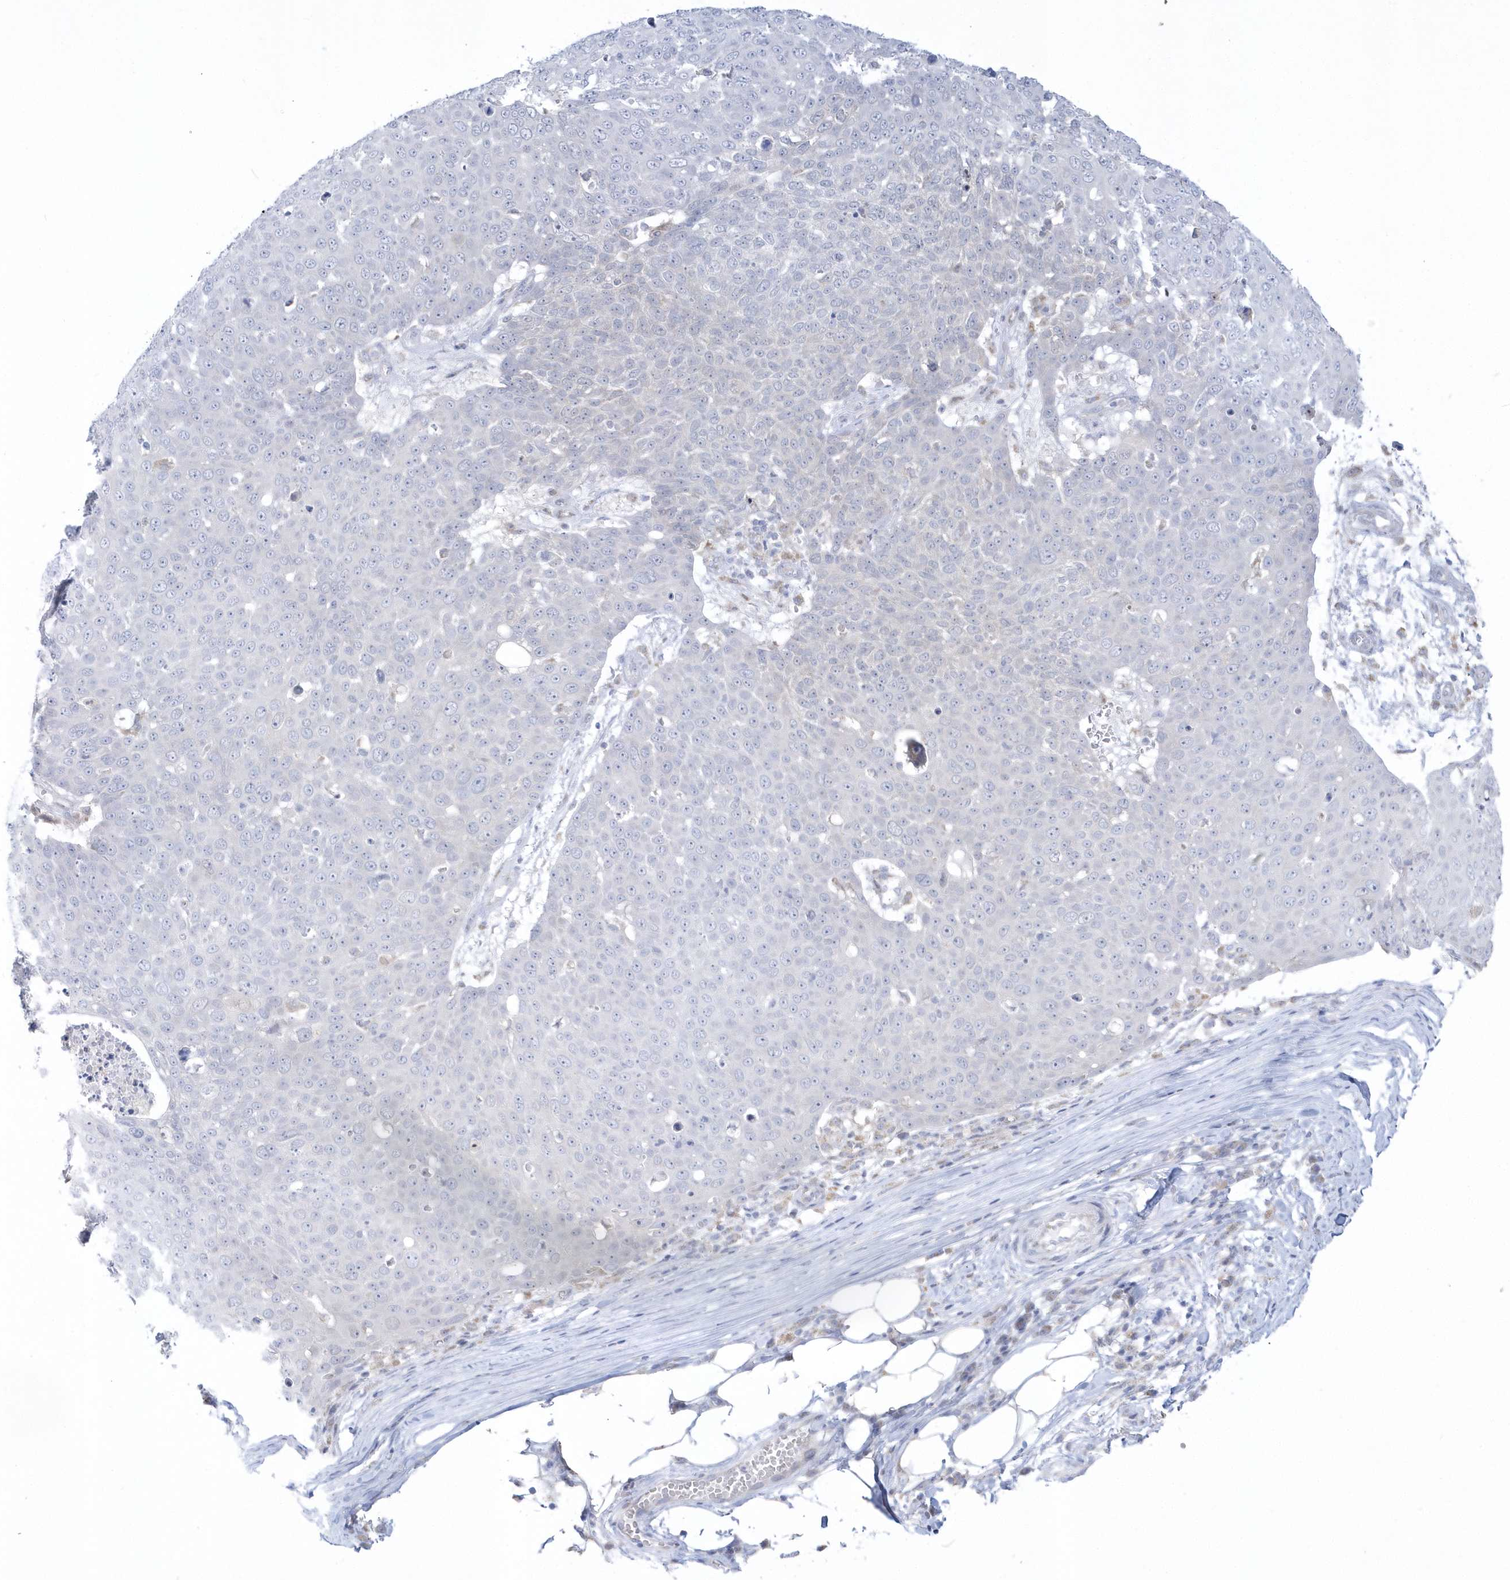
{"staining": {"intensity": "negative", "quantity": "none", "location": "none"}, "tissue": "skin cancer", "cell_type": "Tumor cells", "image_type": "cancer", "snomed": [{"axis": "morphology", "description": "Squamous cell carcinoma, NOS"}, {"axis": "topography", "description": "Skin"}], "caption": "Immunohistochemistry image of human skin cancer (squamous cell carcinoma) stained for a protein (brown), which displays no staining in tumor cells. (Brightfield microscopy of DAB immunohistochemistry at high magnification).", "gene": "PCBD1", "patient": {"sex": "male", "age": 71}}